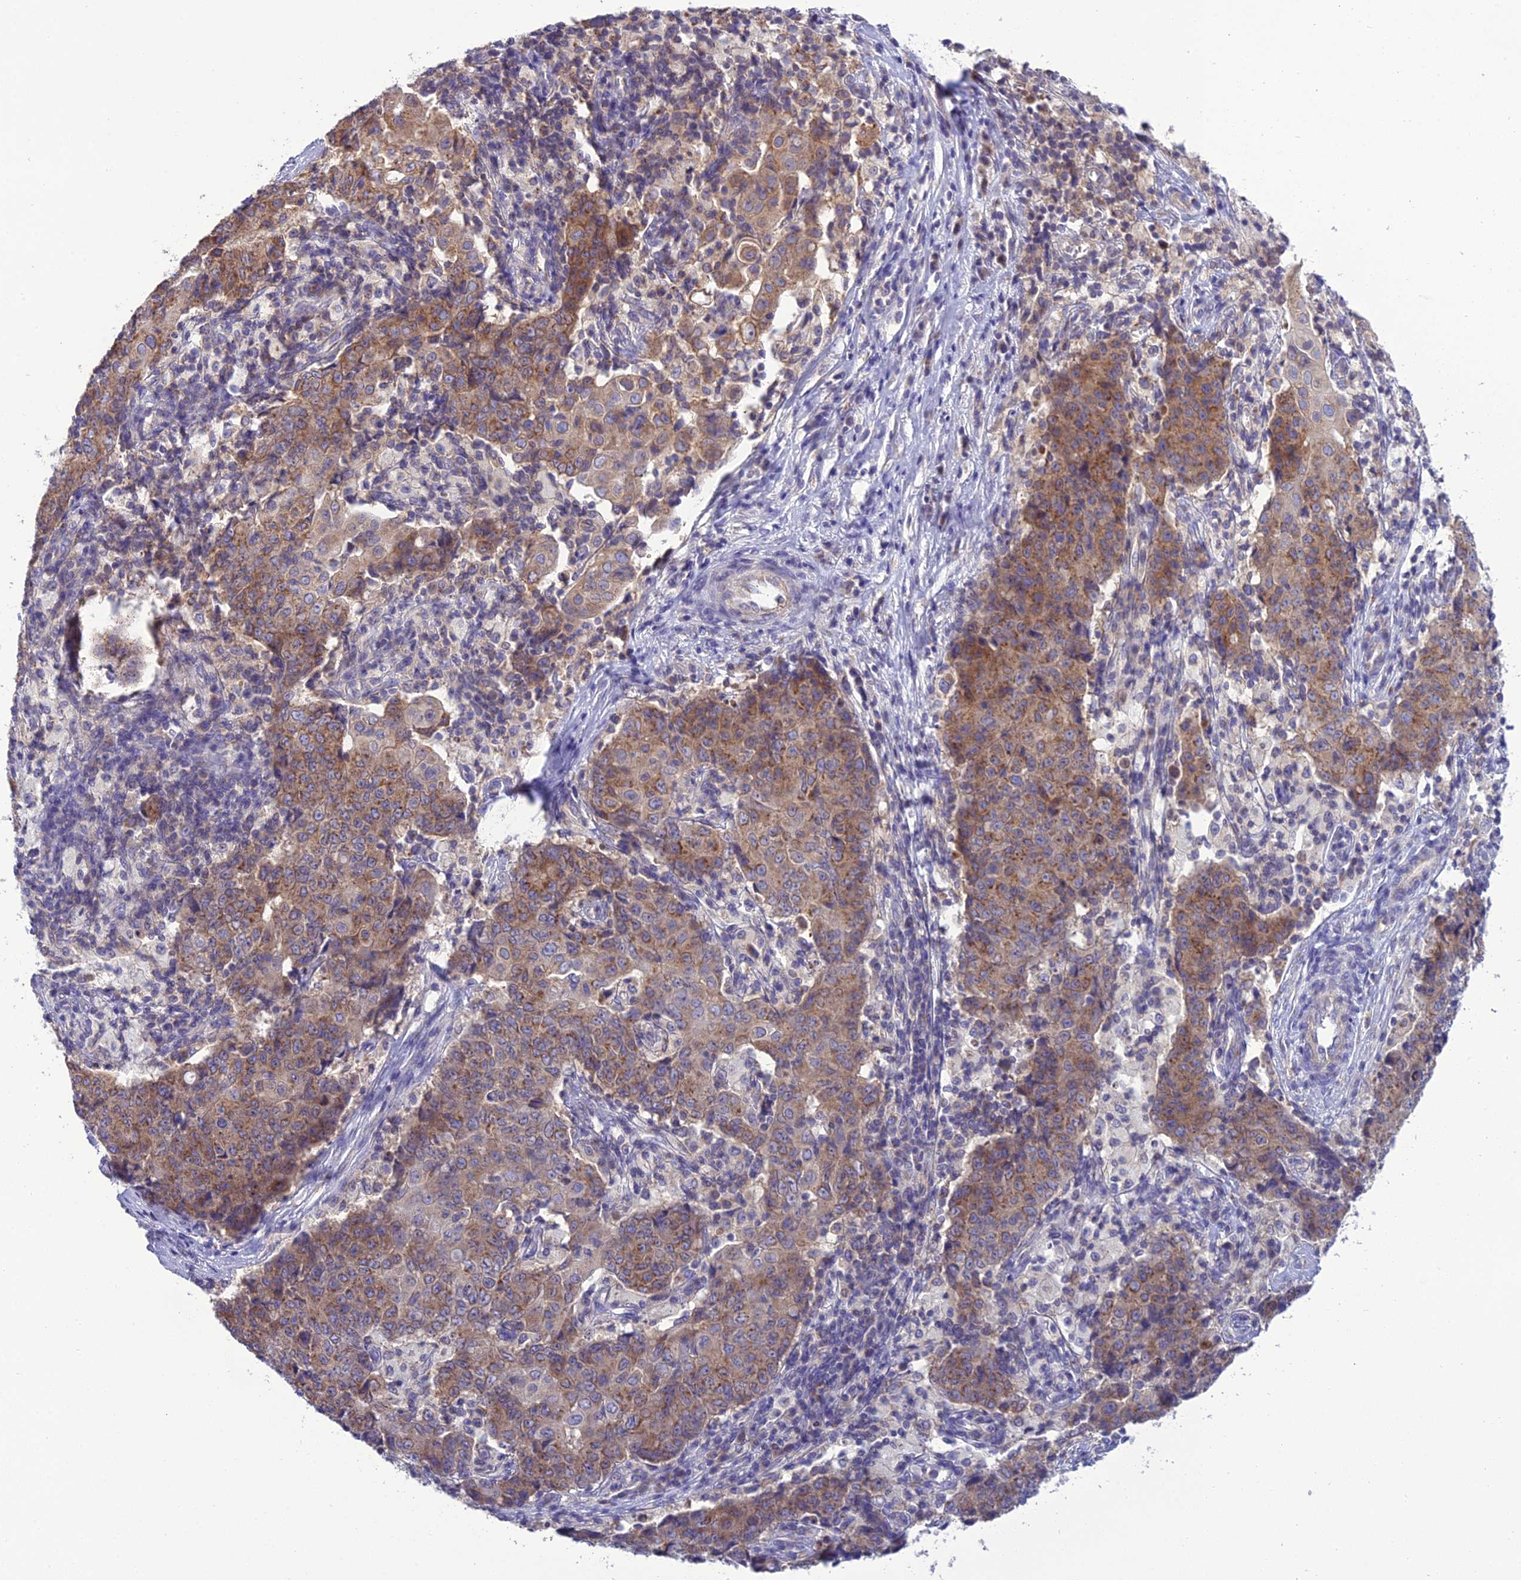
{"staining": {"intensity": "moderate", "quantity": ">75%", "location": "cytoplasmic/membranous"}, "tissue": "ovarian cancer", "cell_type": "Tumor cells", "image_type": "cancer", "snomed": [{"axis": "morphology", "description": "Carcinoma, endometroid"}, {"axis": "topography", "description": "Ovary"}], "caption": "Human ovarian endometroid carcinoma stained with a protein marker exhibits moderate staining in tumor cells.", "gene": "GOLPH3", "patient": {"sex": "female", "age": 42}}